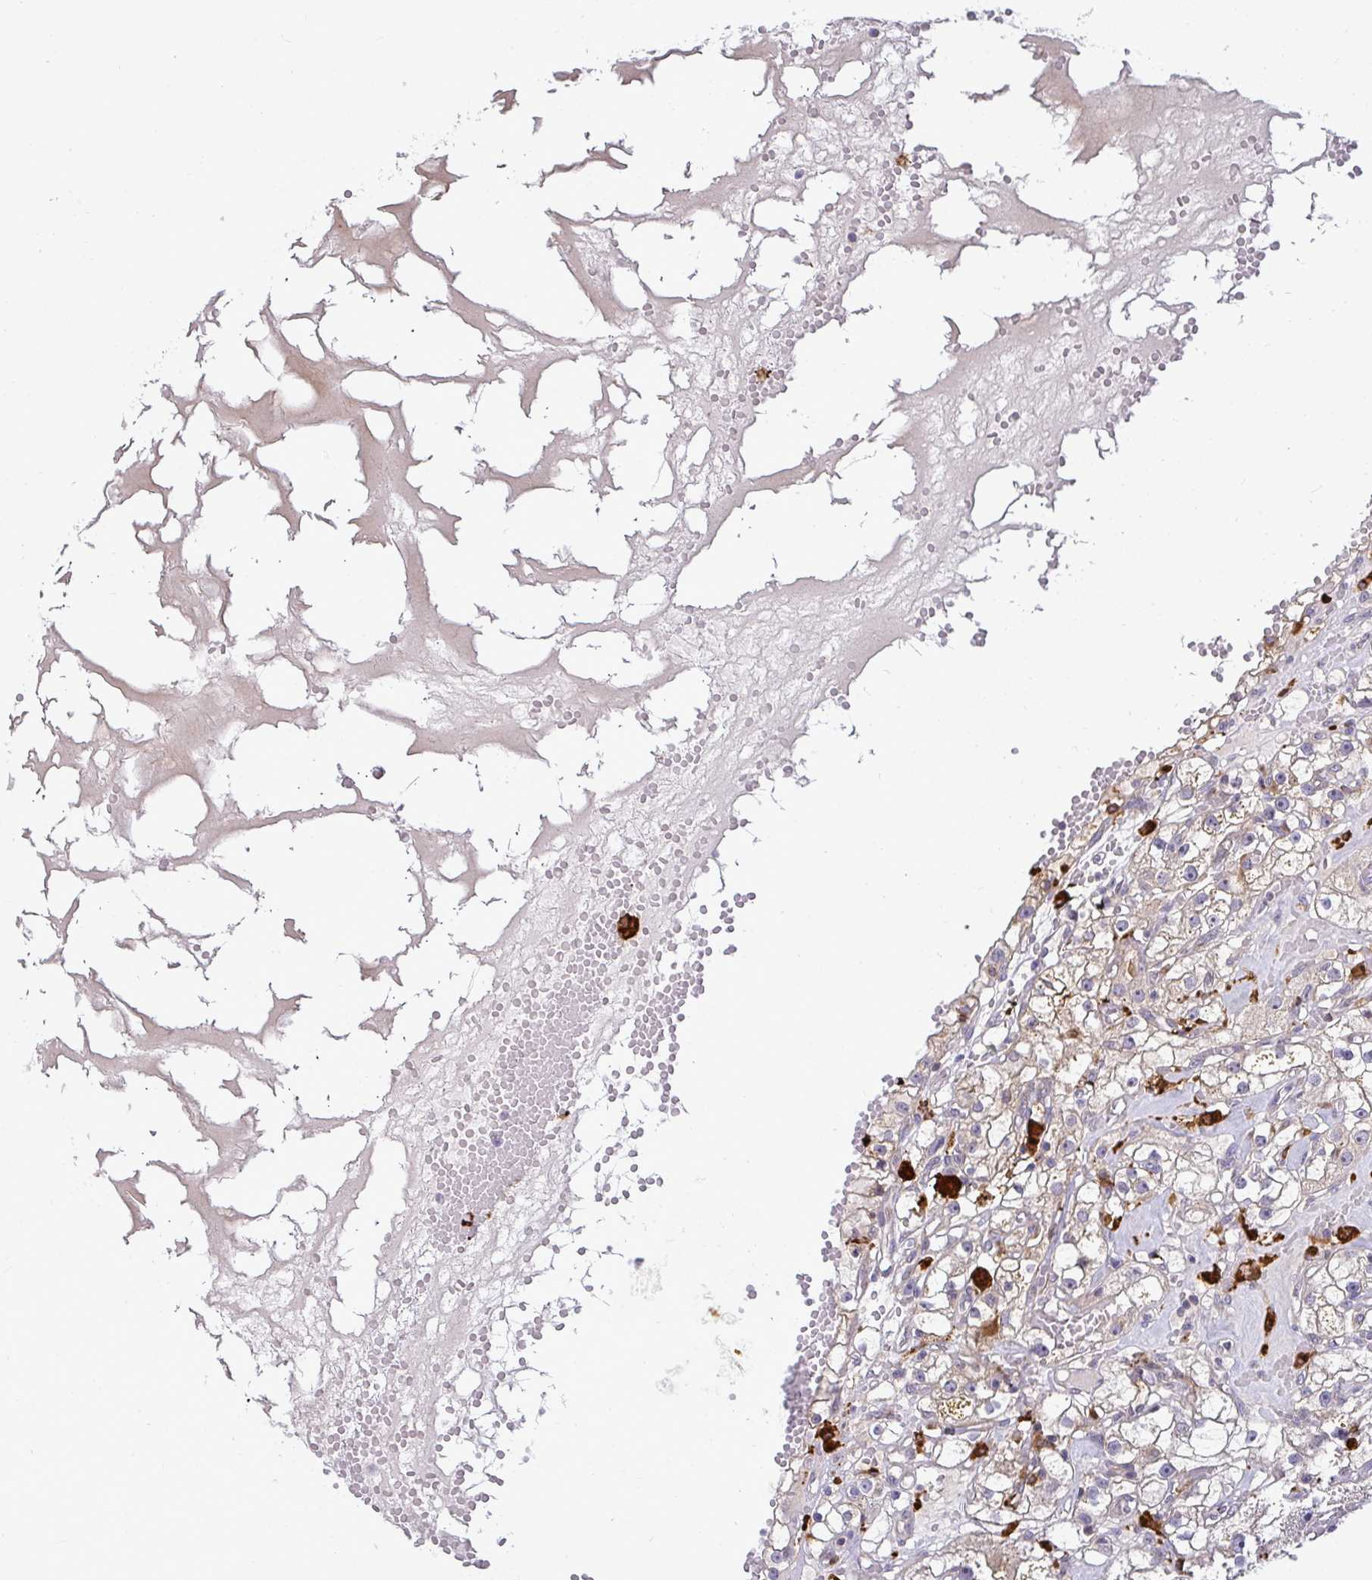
{"staining": {"intensity": "weak", "quantity": "<25%", "location": "cytoplasmic/membranous"}, "tissue": "renal cancer", "cell_type": "Tumor cells", "image_type": "cancer", "snomed": [{"axis": "morphology", "description": "Adenocarcinoma, NOS"}, {"axis": "topography", "description": "Kidney"}], "caption": "An image of renal cancer (adenocarcinoma) stained for a protein demonstrates no brown staining in tumor cells.", "gene": "SRRM4", "patient": {"sex": "male", "age": 56}}